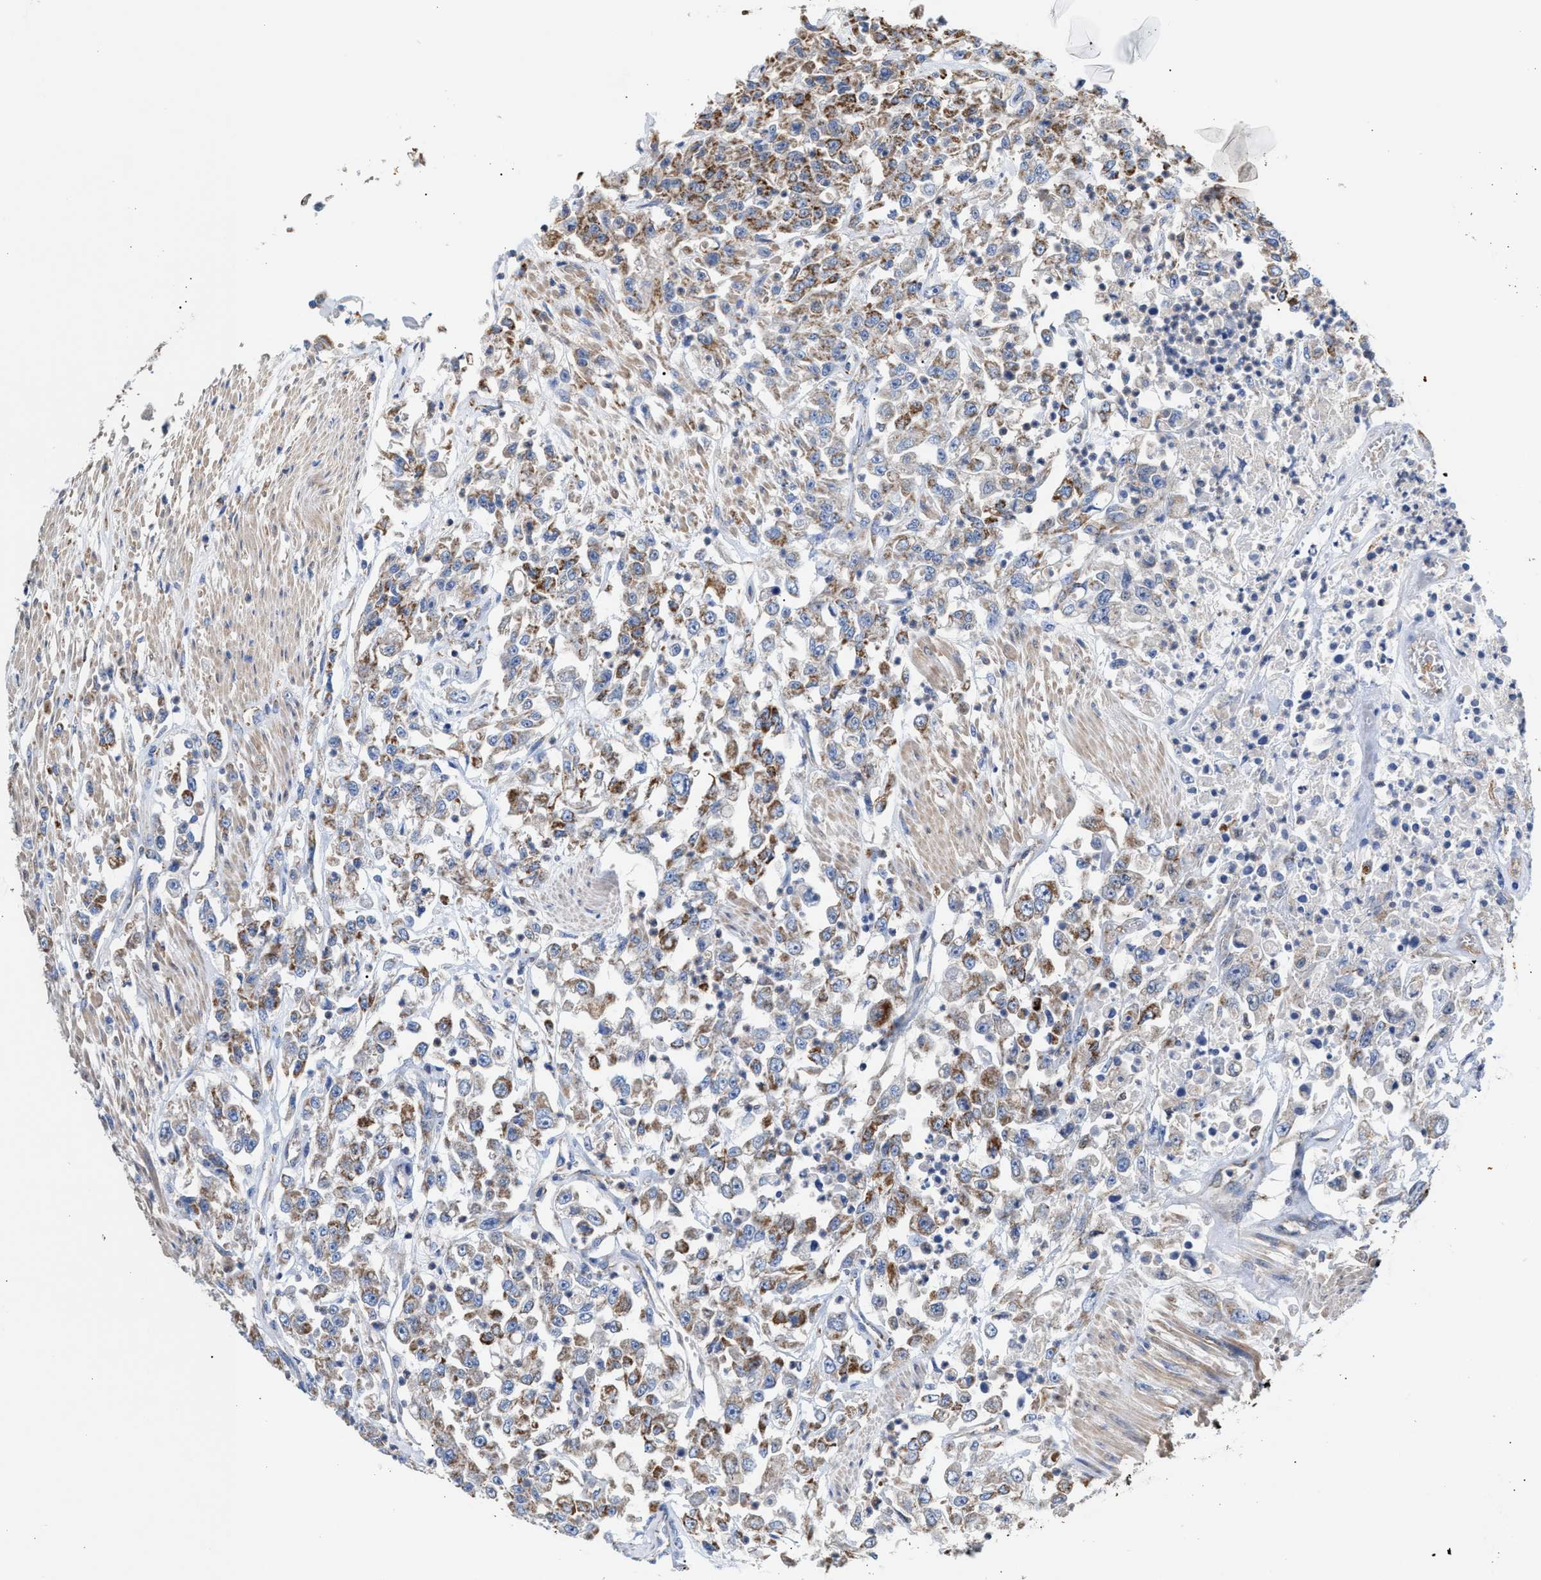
{"staining": {"intensity": "moderate", "quantity": "<25%", "location": "cytoplasmic/membranous"}, "tissue": "urothelial cancer", "cell_type": "Tumor cells", "image_type": "cancer", "snomed": [{"axis": "morphology", "description": "Urothelial carcinoma, High grade"}, {"axis": "topography", "description": "Urinary bladder"}], "caption": "This micrograph displays immunohistochemistry (IHC) staining of human high-grade urothelial carcinoma, with low moderate cytoplasmic/membranous staining in about <25% of tumor cells.", "gene": "MECR", "patient": {"sex": "male", "age": 46}}